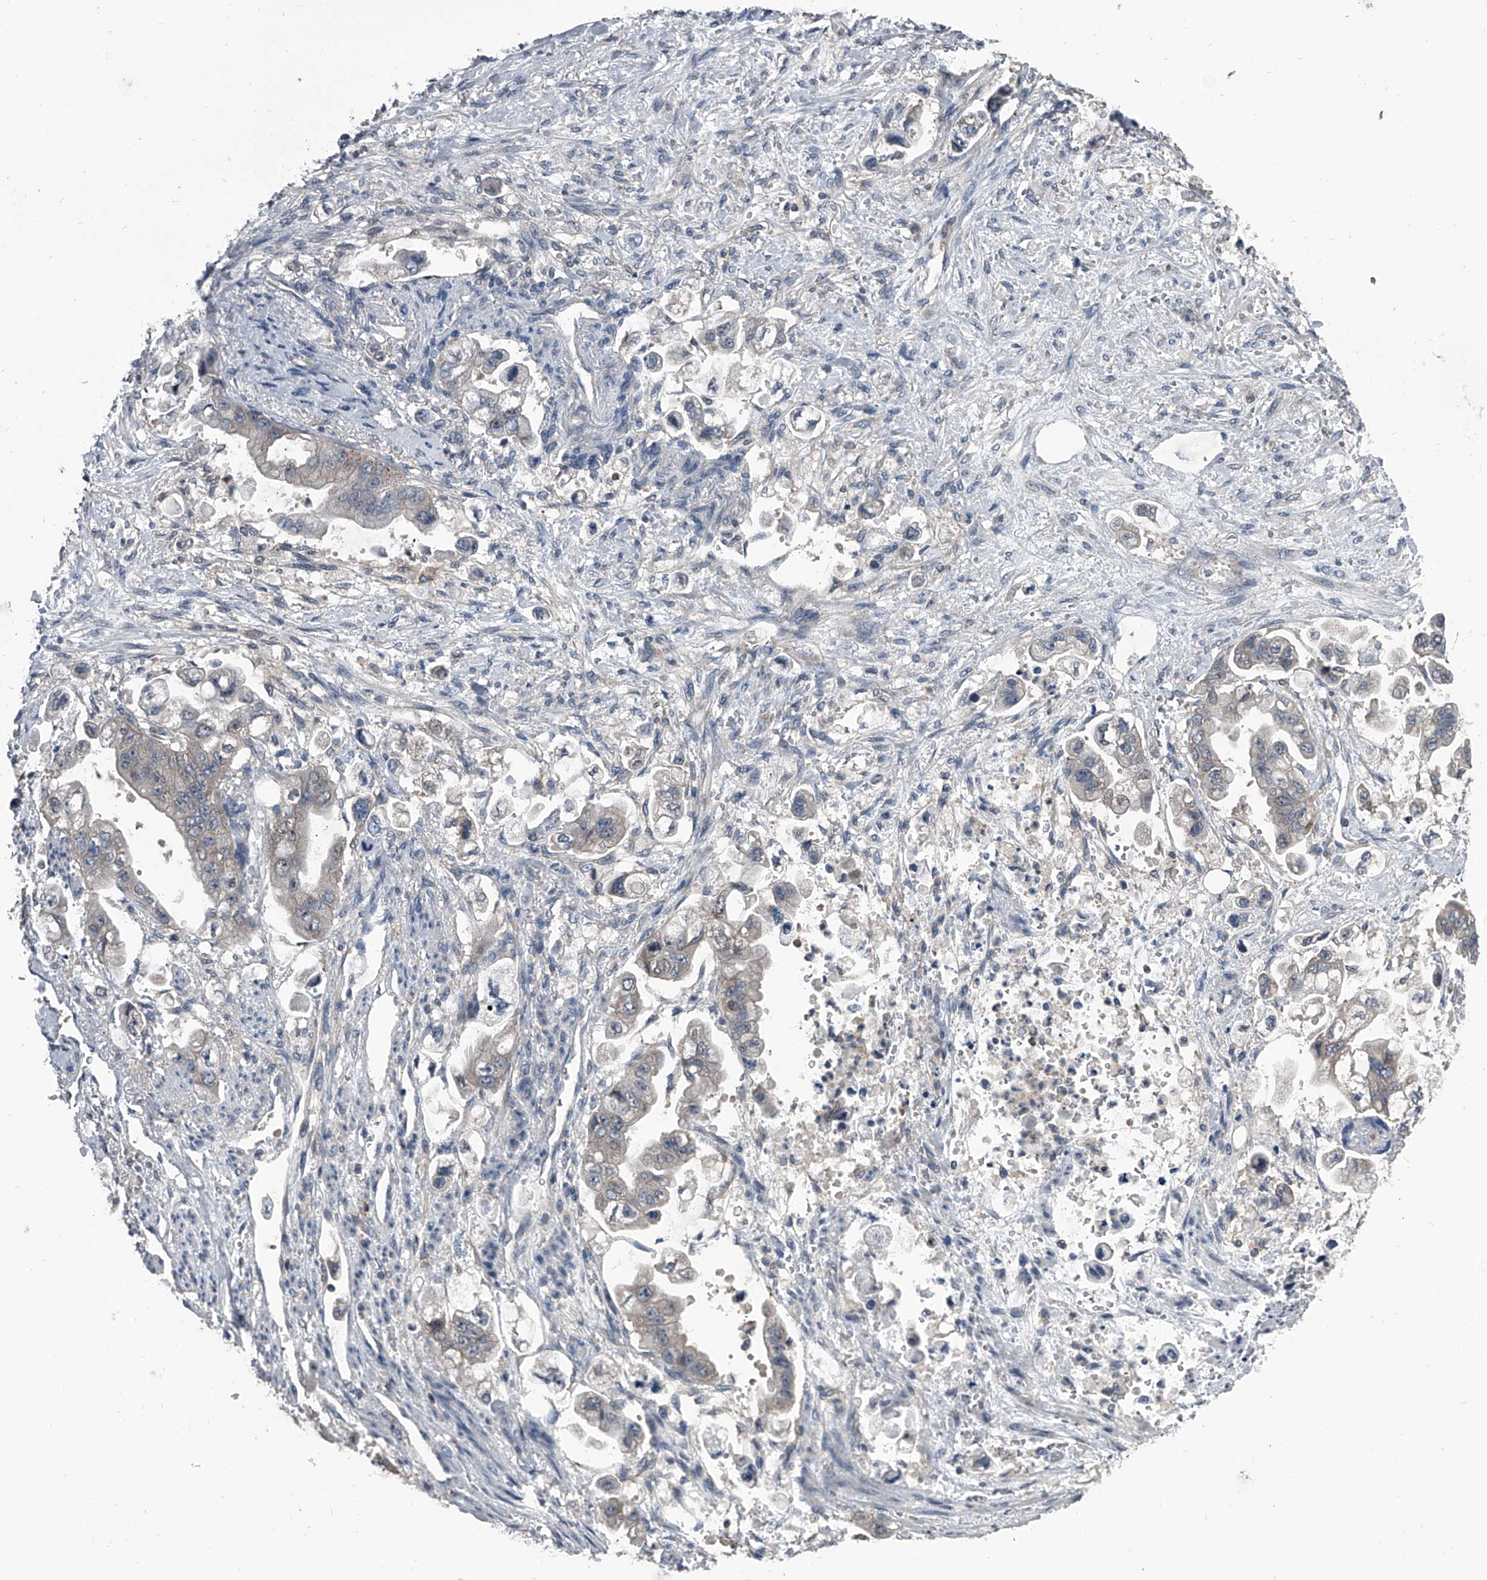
{"staining": {"intensity": "negative", "quantity": "none", "location": "none"}, "tissue": "stomach cancer", "cell_type": "Tumor cells", "image_type": "cancer", "snomed": [{"axis": "morphology", "description": "Adenocarcinoma, NOS"}, {"axis": "topography", "description": "Stomach"}], "caption": "Image shows no protein staining in tumor cells of stomach cancer (adenocarcinoma) tissue.", "gene": "PIP5K1A", "patient": {"sex": "male", "age": 62}}